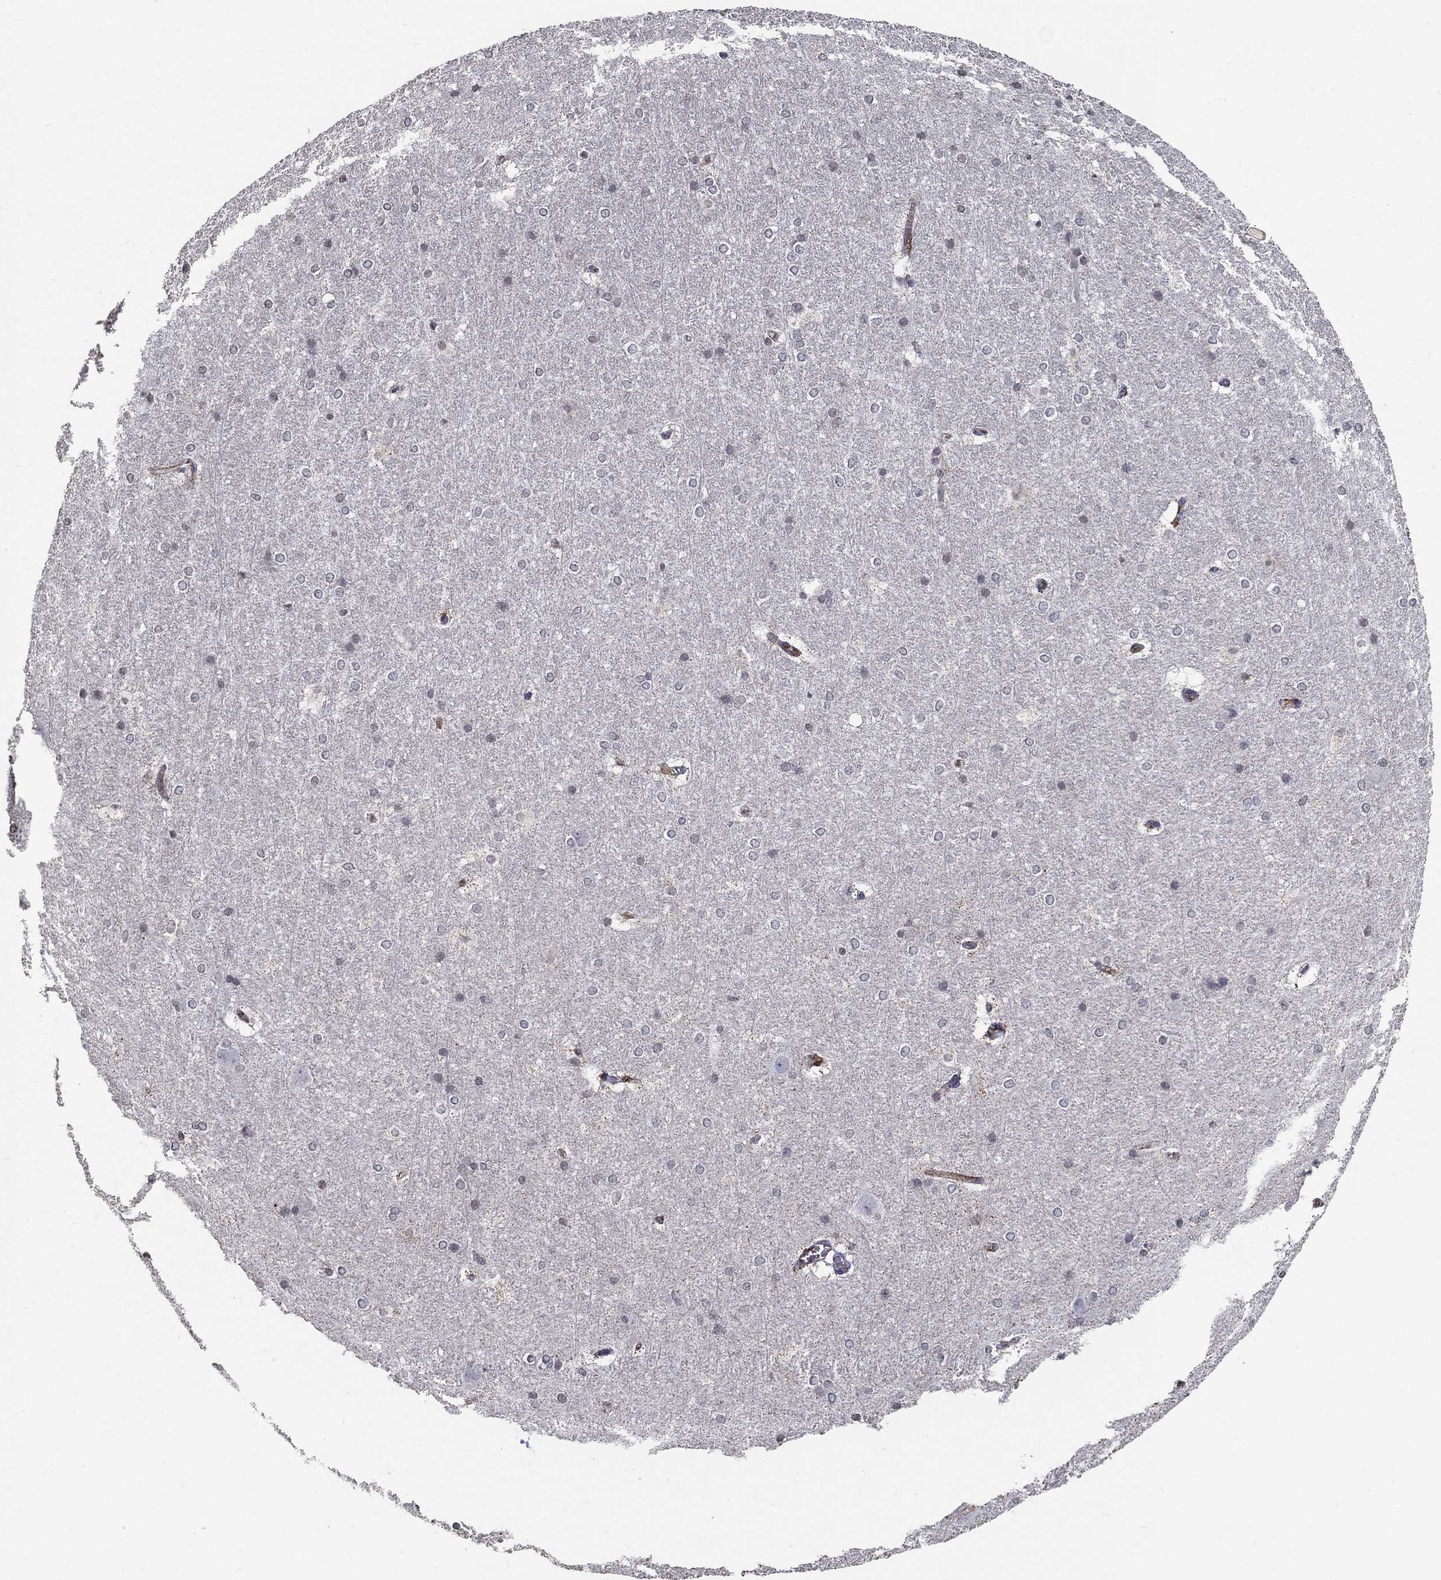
{"staining": {"intensity": "moderate", "quantity": "<25%", "location": "cytoplasmic/membranous"}, "tissue": "hippocampus", "cell_type": "Glial cells", "image_type": "normal", "snomed": [{"axis": "morphology", "description": "Normal tissue, NOS"}, {"axis": "topography", "description": "Cerebral cortex"}, {"axis": "topography", "description": "Hippocampus"}], "caption": "There is low levels of moderate cytoplasmic/membranous staining in glial cells of benign hippocampus, as demonstrated by immunohistochemical staining (brown color).", "gene": "TINAG", "patient": {"sex": "female", "age": 19}}